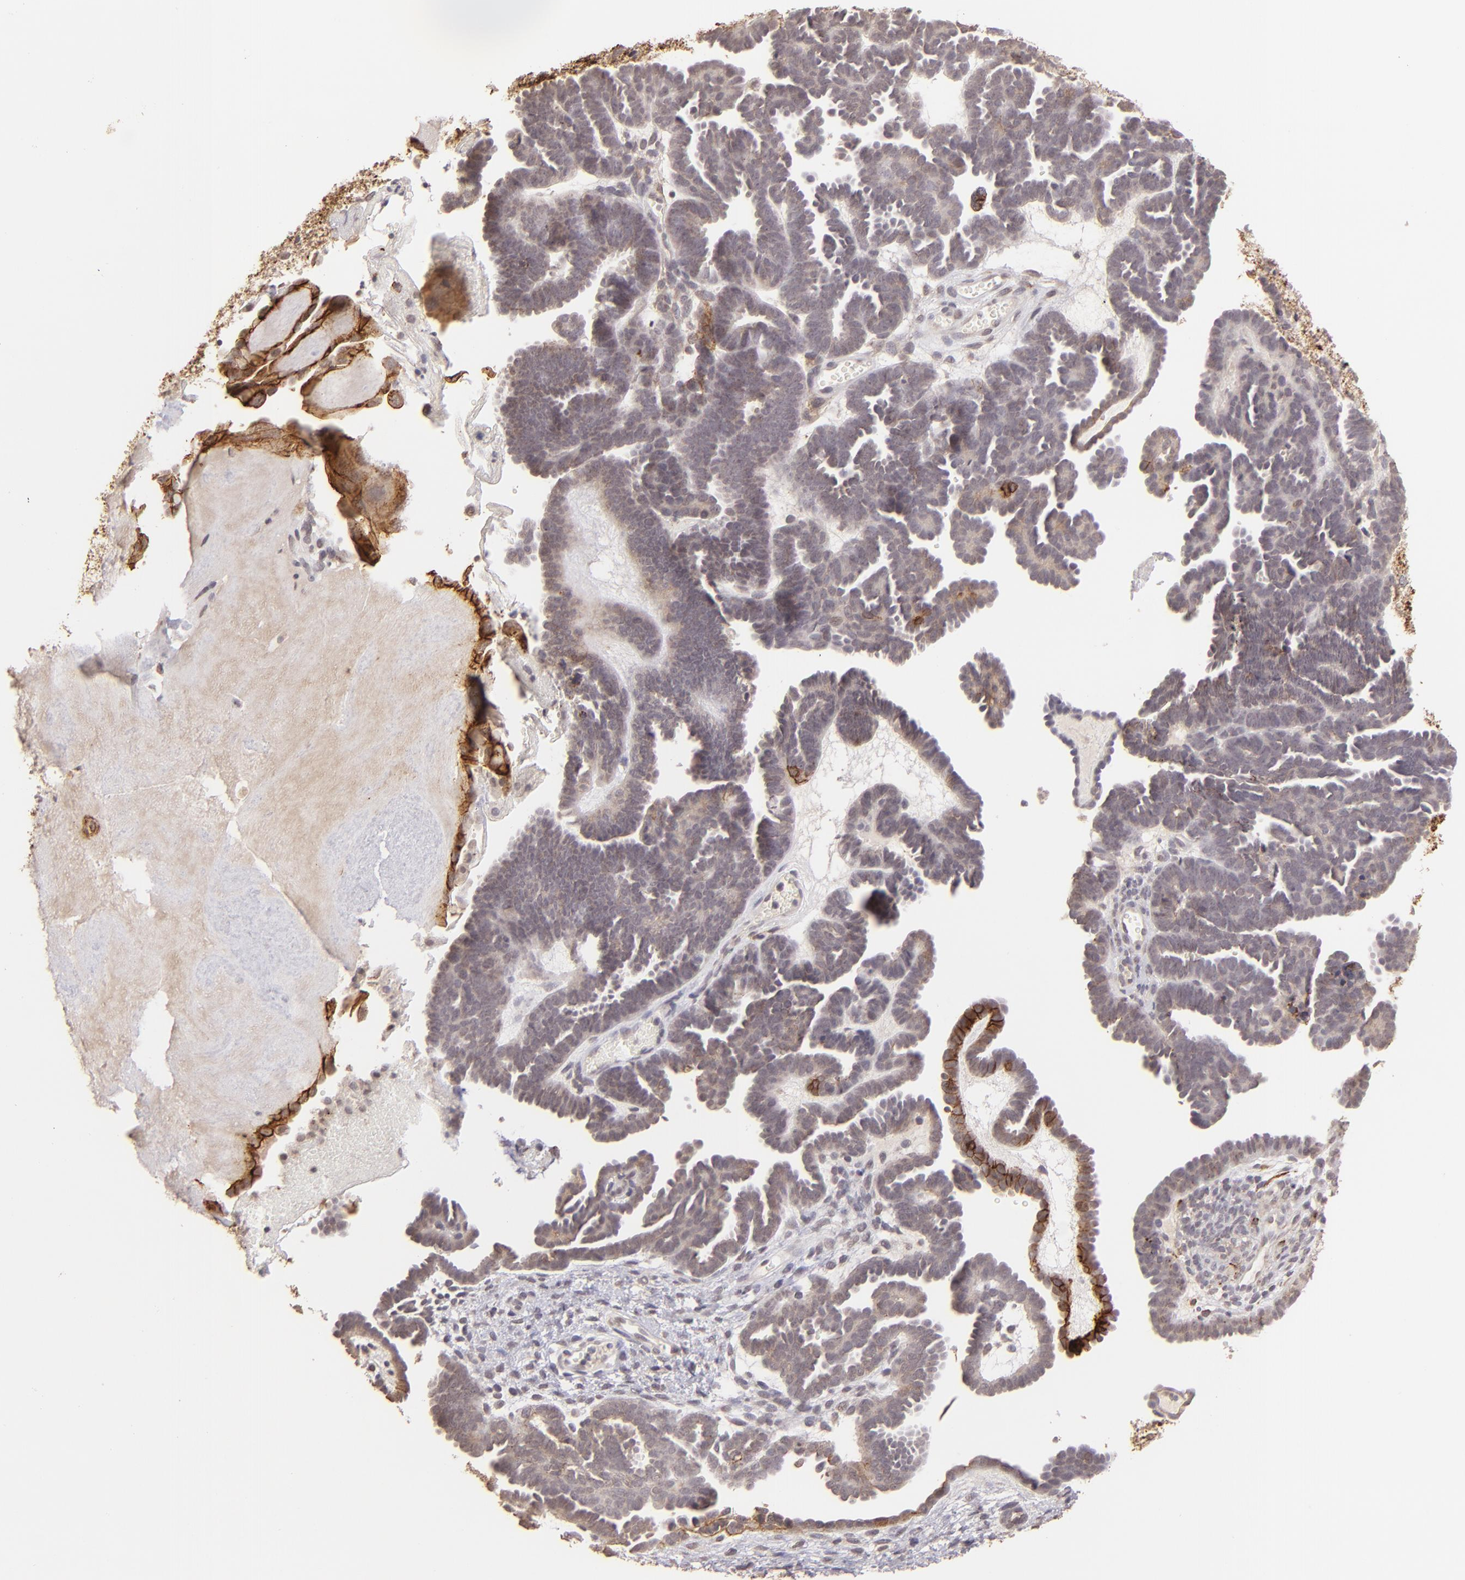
{"staining": {"intensity": "moderate", "quantity": "<25%", "location": "cytoplasmic/membranous"}, "tissue": "endometrial cancer", "cell_type": "Tumor cells", "image_type": "cancer", "snomed": [{"axis": "morphology", "description": "Neoplasm, malignant, NOS"}, {"axis": "topography", "description": "Endometrium"}], "caption": "The immunohistochemical stain labels moderate cytoplasmic/membranous staining in tumor cells of endometrial cancer (malignant neoplasm) tissue.", "gene": "CLDN1", "patient": {"sex": "female", "age": 74}}